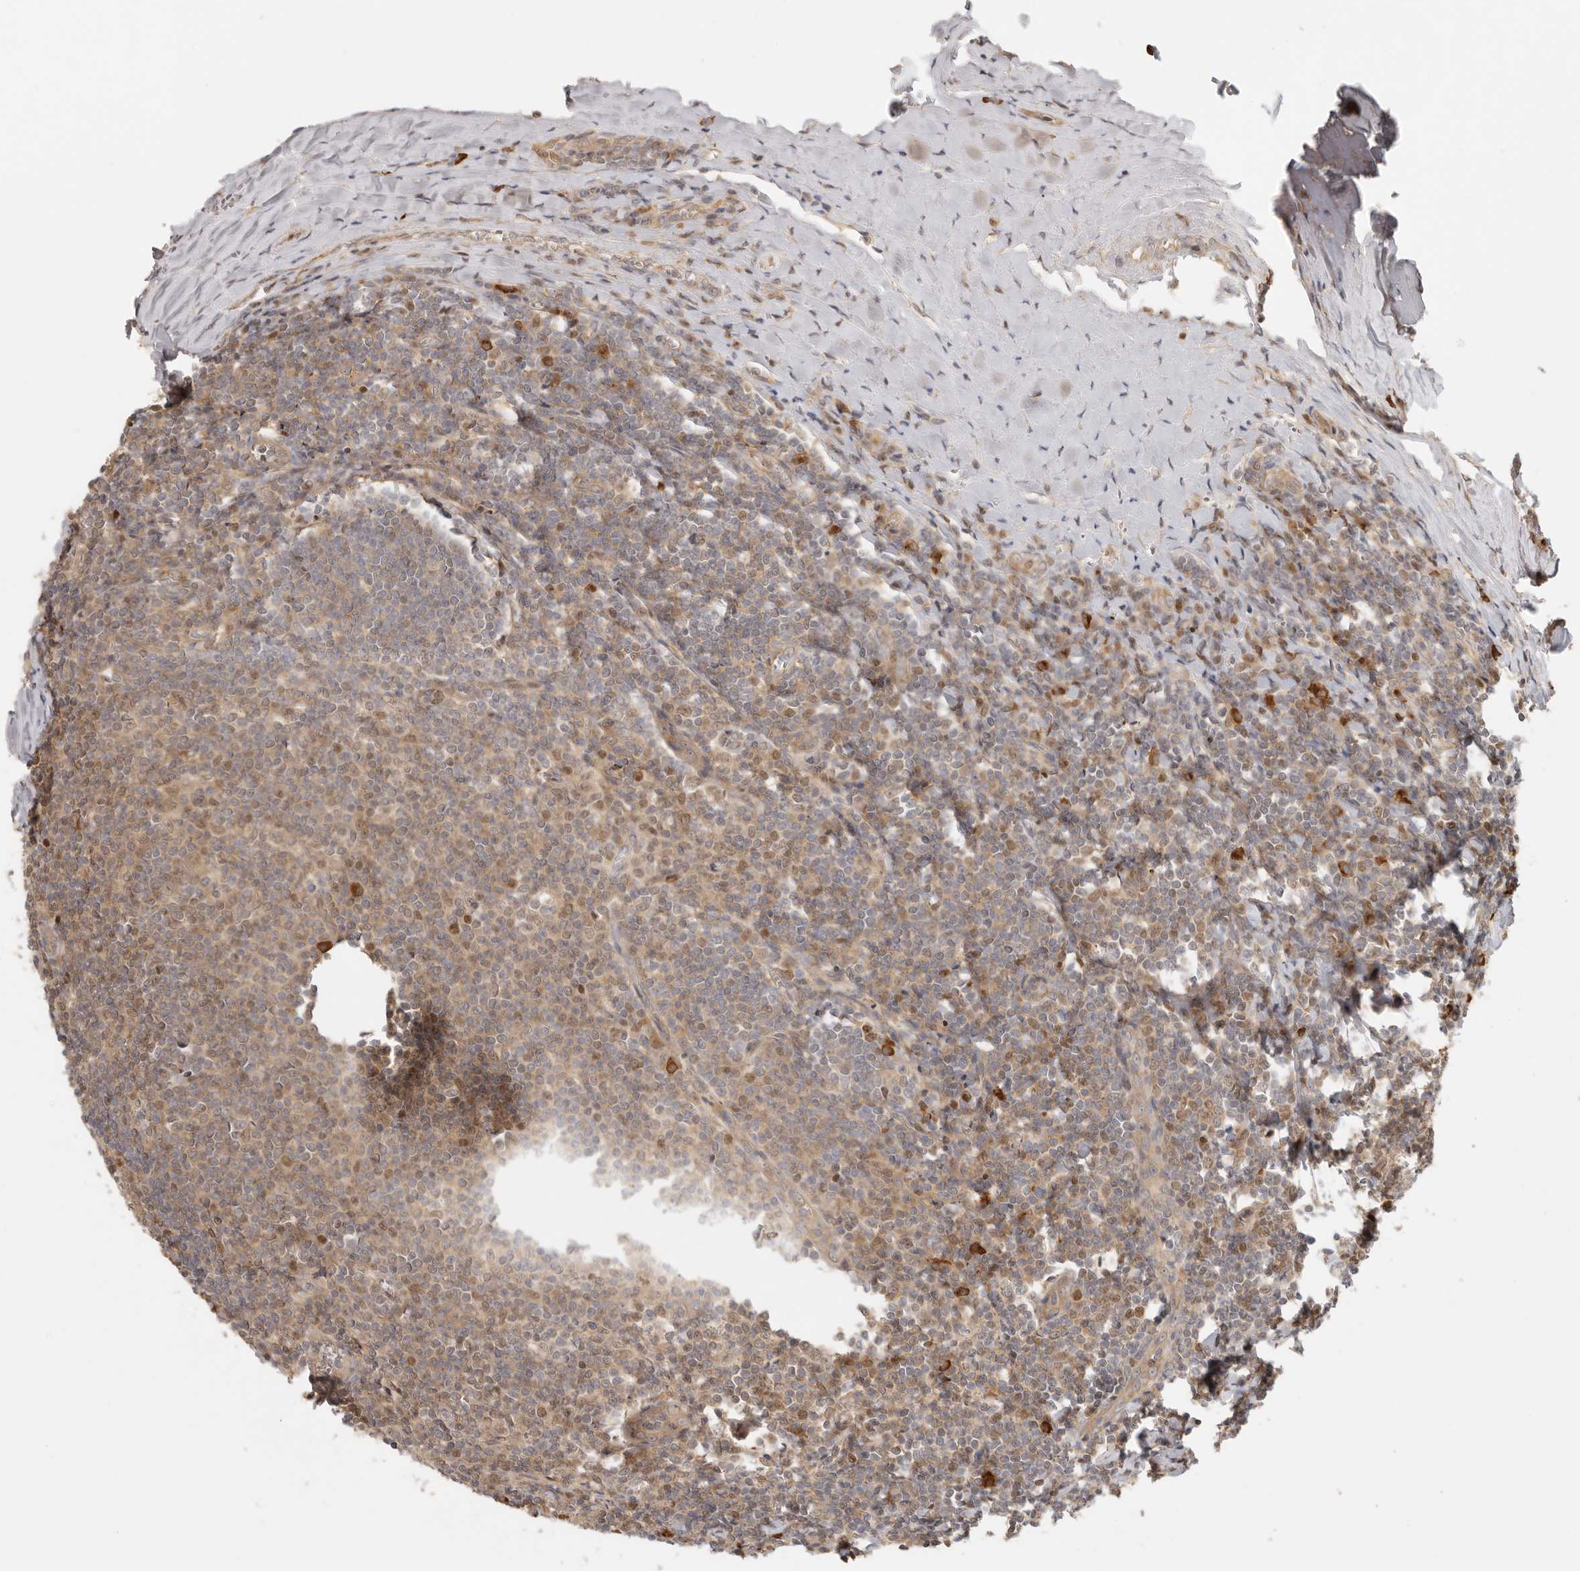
{"staining": {"intensity": "moderate", "quantity": "25%-75%", "location": "cytoplasmic/membranous,nuclear"}, "tissue": "tonsil", "cell_type": "Germinal center cells", "image_type": "normal", "snomed": [{"axis": "morphology", "description": "Normal tissue, NOS"}, {"axis": "topography", "description": "Tonsil"}], "caption": "Protein staining of normal tonsil demonstrates moderate cytoplasmic/membranous,nuclear expression in approximately 25%-75% of germinal center cells.", "gene": "PSMA5", "patient": {"sex": "male", "age": 27}}